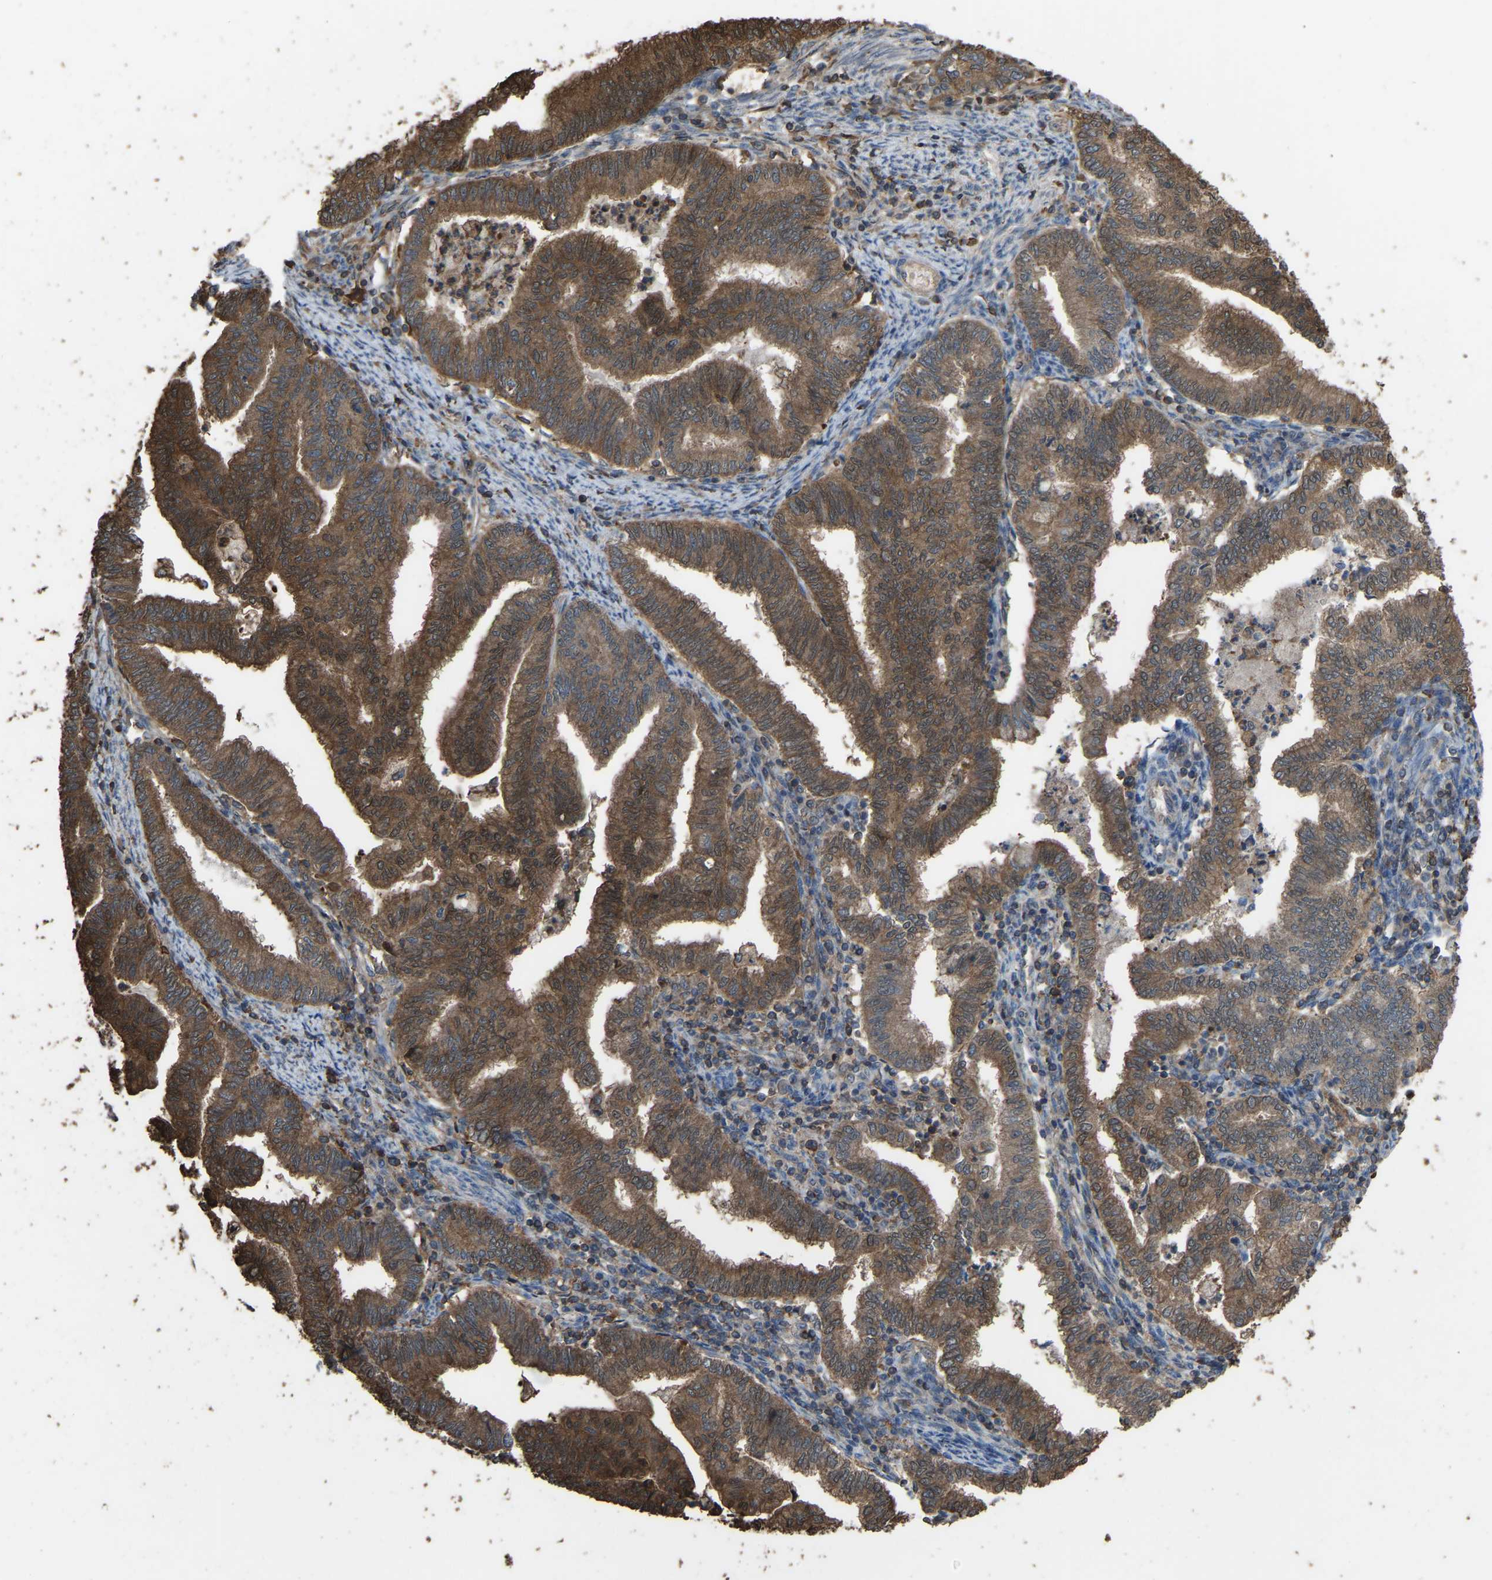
{"staining": {"intensity": "moderate", "quantity": ">75%", "location": "cytoplasmic/membranous"}, "tissue": "endometrial cancer", "cell_type": "Tumor cells", "image_type": "cancer", "snomed": [{"axis": "morphology", "description": "Polyp, NOS"}, {"axis": "morphology", "description": "Adenocarcinoma, NOS"}, {"axis": "morphology", "description": "Adenoma, NOS"}, {"axis": "topography", "description": "Endometrium"}], "caption": "This is a histology image of IHC staining of adenoma (endometrial), which shows moderate staining in the cytoplasmic/membranous of tumor cells.", "gene": "FHIT", "patient": {"sex": "female", "age": 79}}